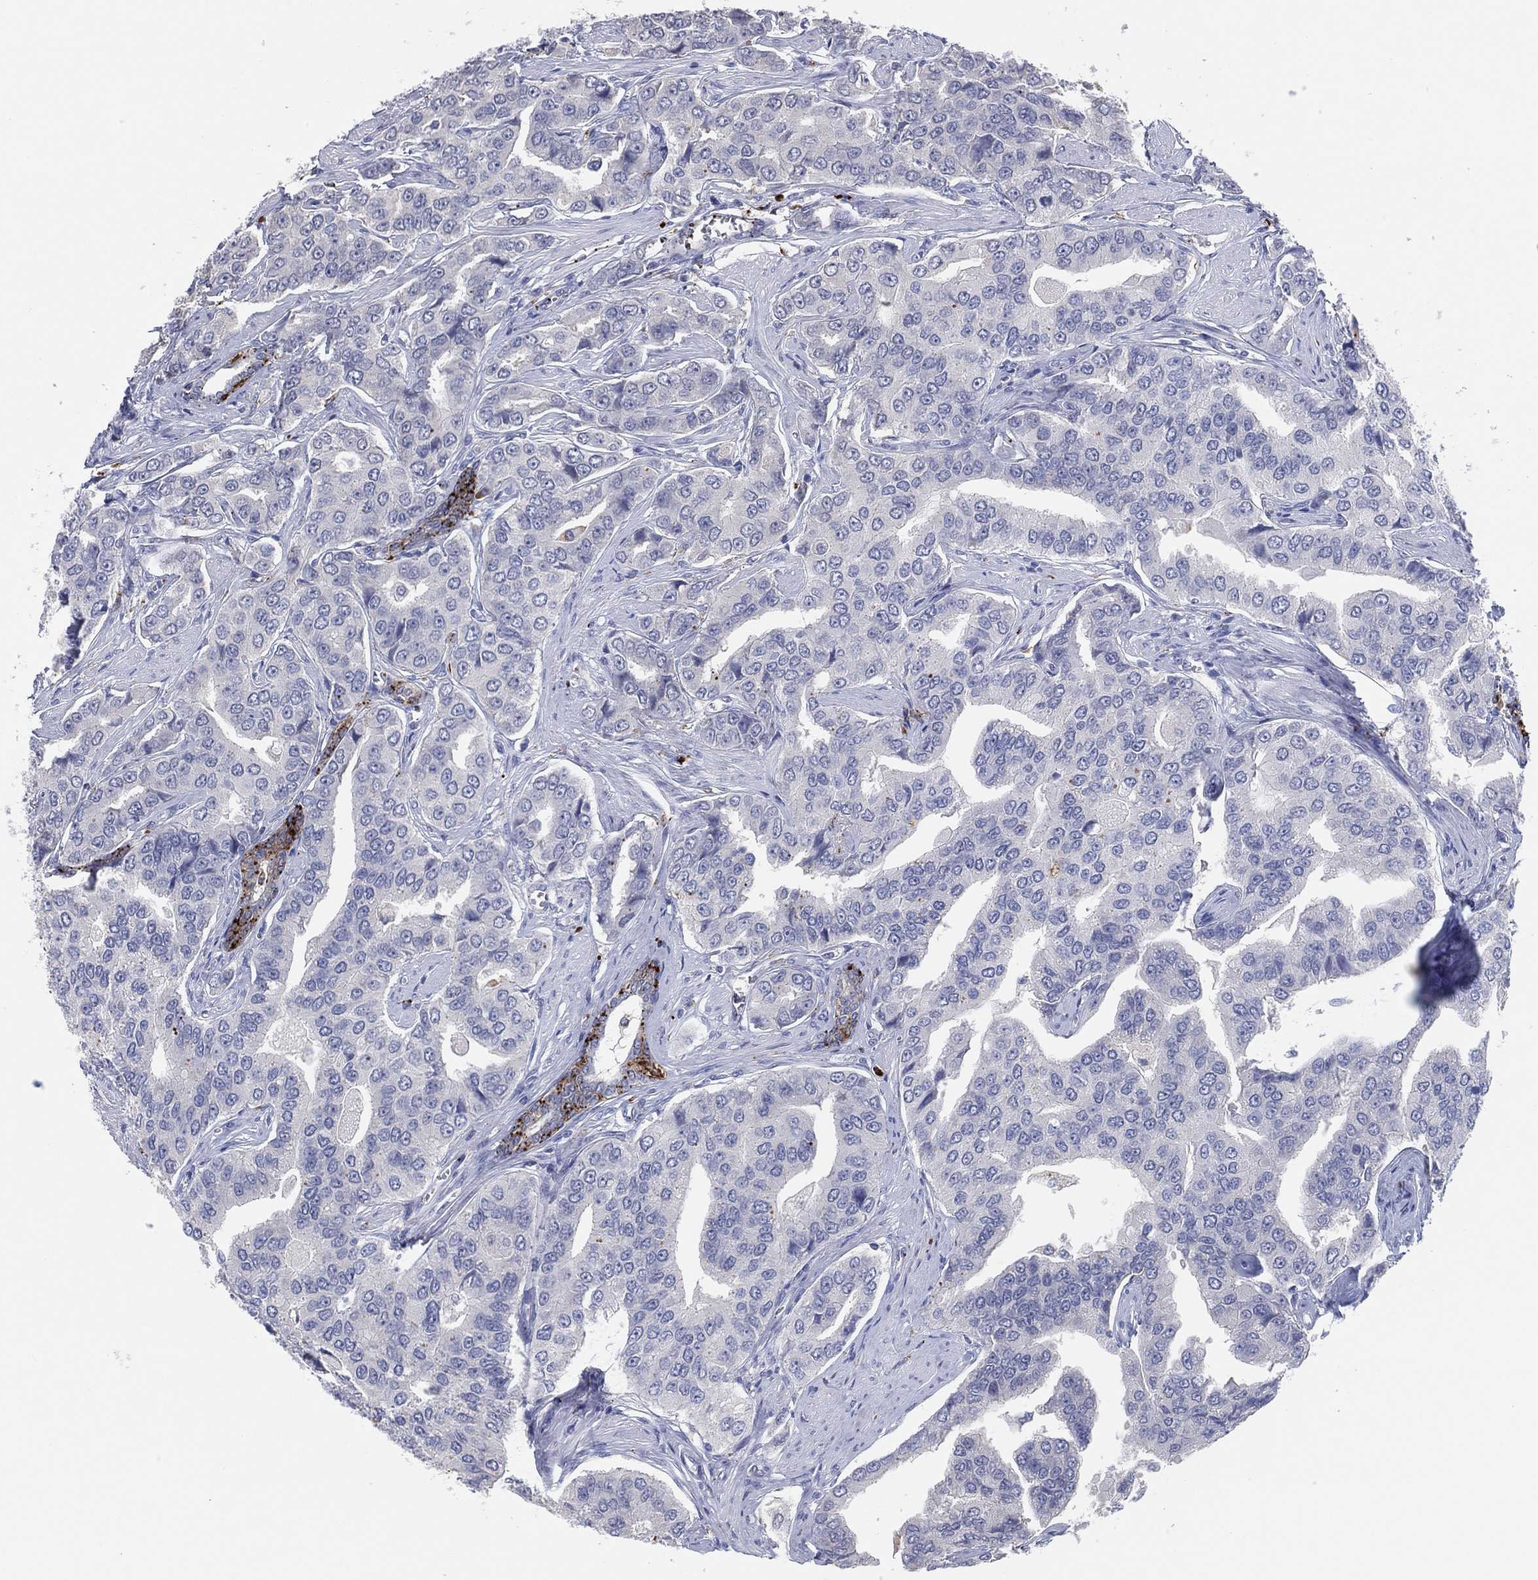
{"staining": {"intensity": "negative", "quantity": "none", "location": "none"}, "tissue": "prostate cancer", "cell_type": "Tumor cells", "image_type": "cancer", "snomed": [{"axis": "morphology", "description": "Adenocarcinoma, NOS"}, {"axis": "topography", "description": "Prostate and seminal vesicle, NOS"}, {"axis": "topography", "description": "Prostate"}], "caption": "Adenocarcinoma (prostate) was stained to show a protein in brown. There is no significant expression in tumor cells. (DAB immunohistochemistry visualized using brightfield microscopy, high magnification).", "gene": "PLAC8", "patient": {"sex": "male", "age": 69}}